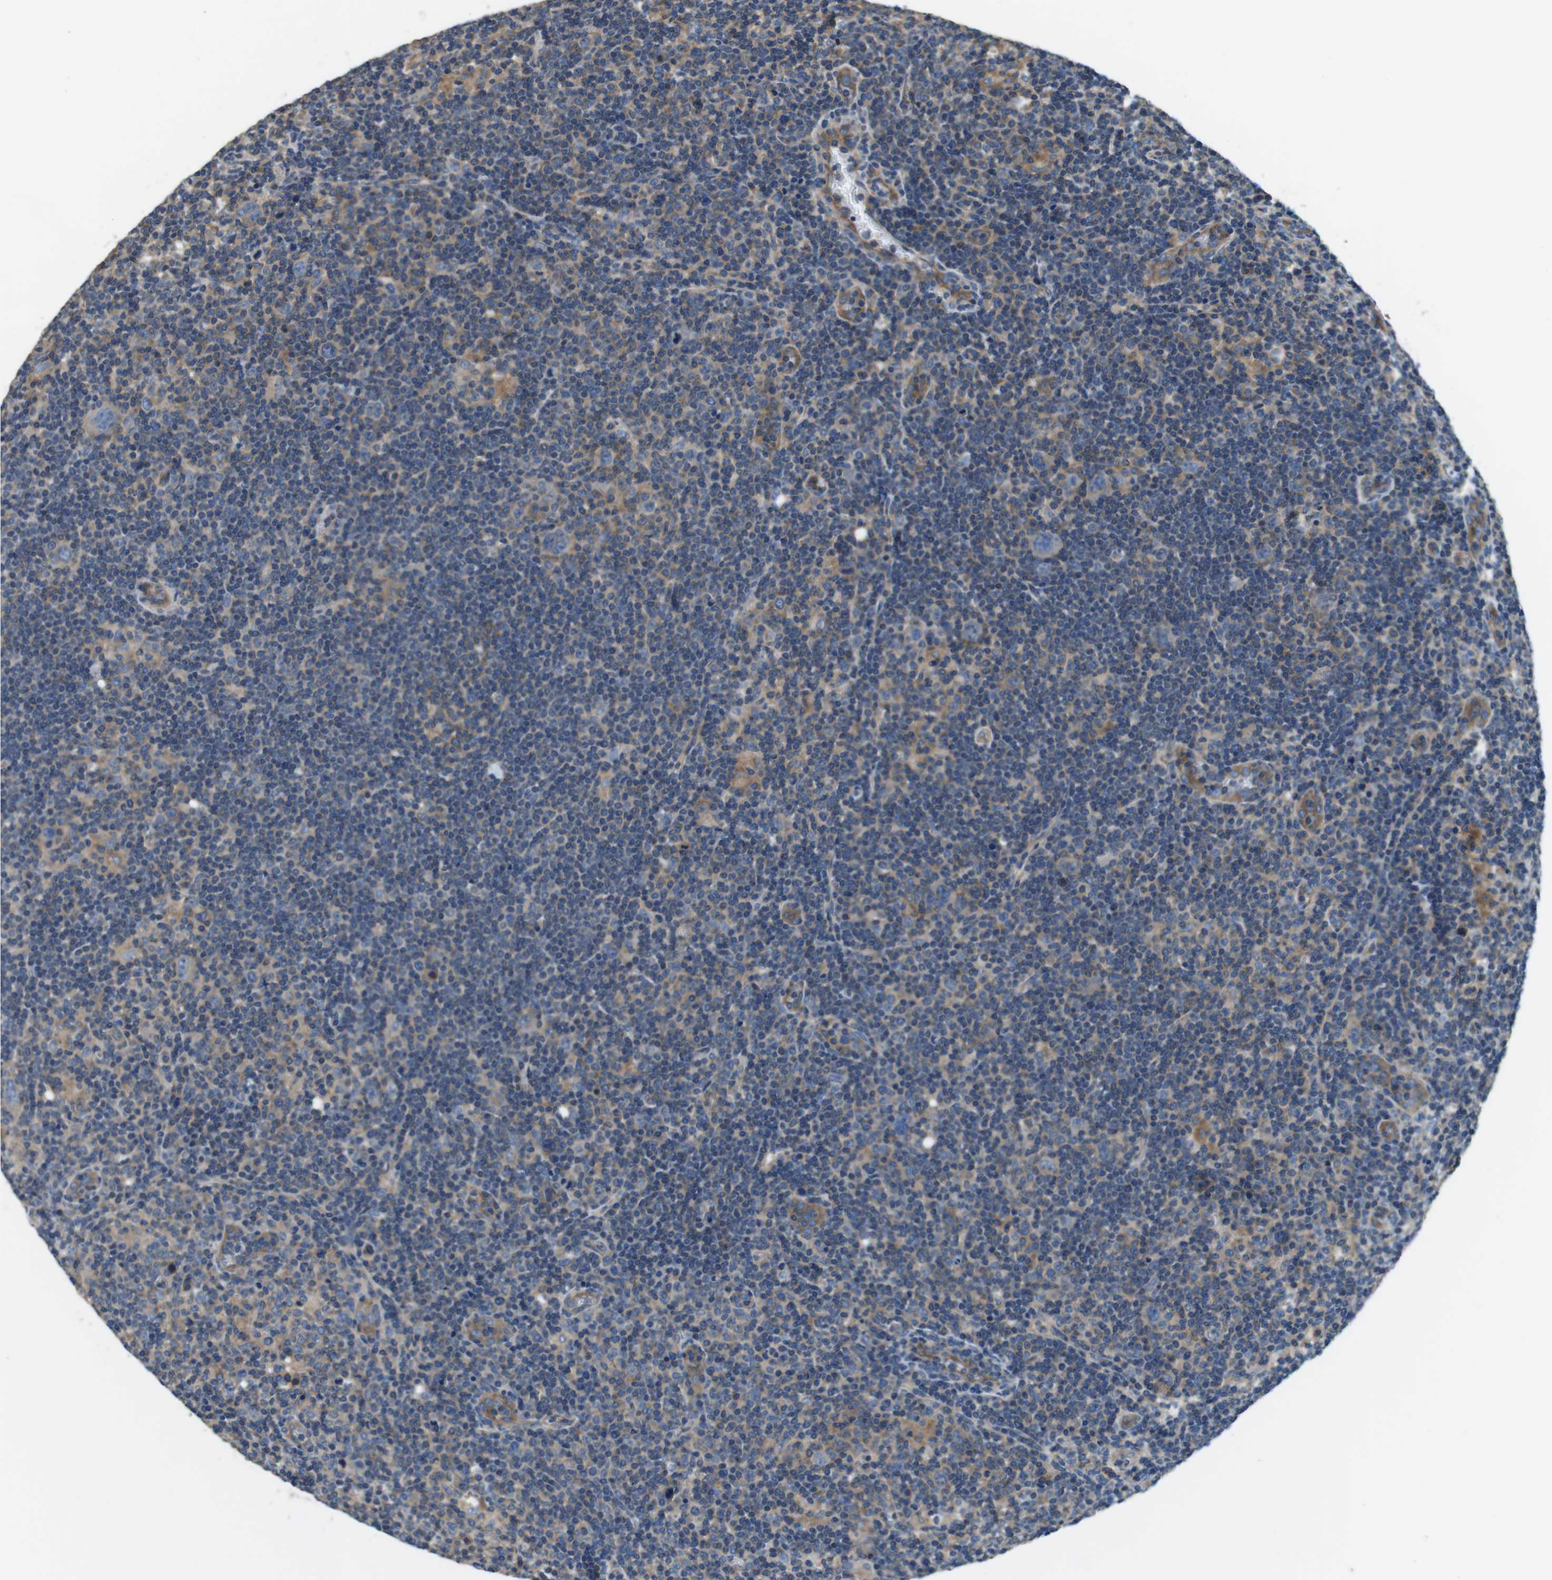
{"staining": {"intensity": "negative", "quantity": "none", "location": "none"}, "tissue": "lymphoma", "cell_type": "Tumor cells", "image_type": "cancer", "snomed": [{"axis": "morphology", "description": "Hodgkin's disease, NOS"}, {"axis": "topography", "description": "Lymph node"}], "caption": "The histopathology image shows no significant expression in tumor cells of Hodgkin's disease.", "gene": "DENND4C", "patient": {"sex": "female", "age": 57}}